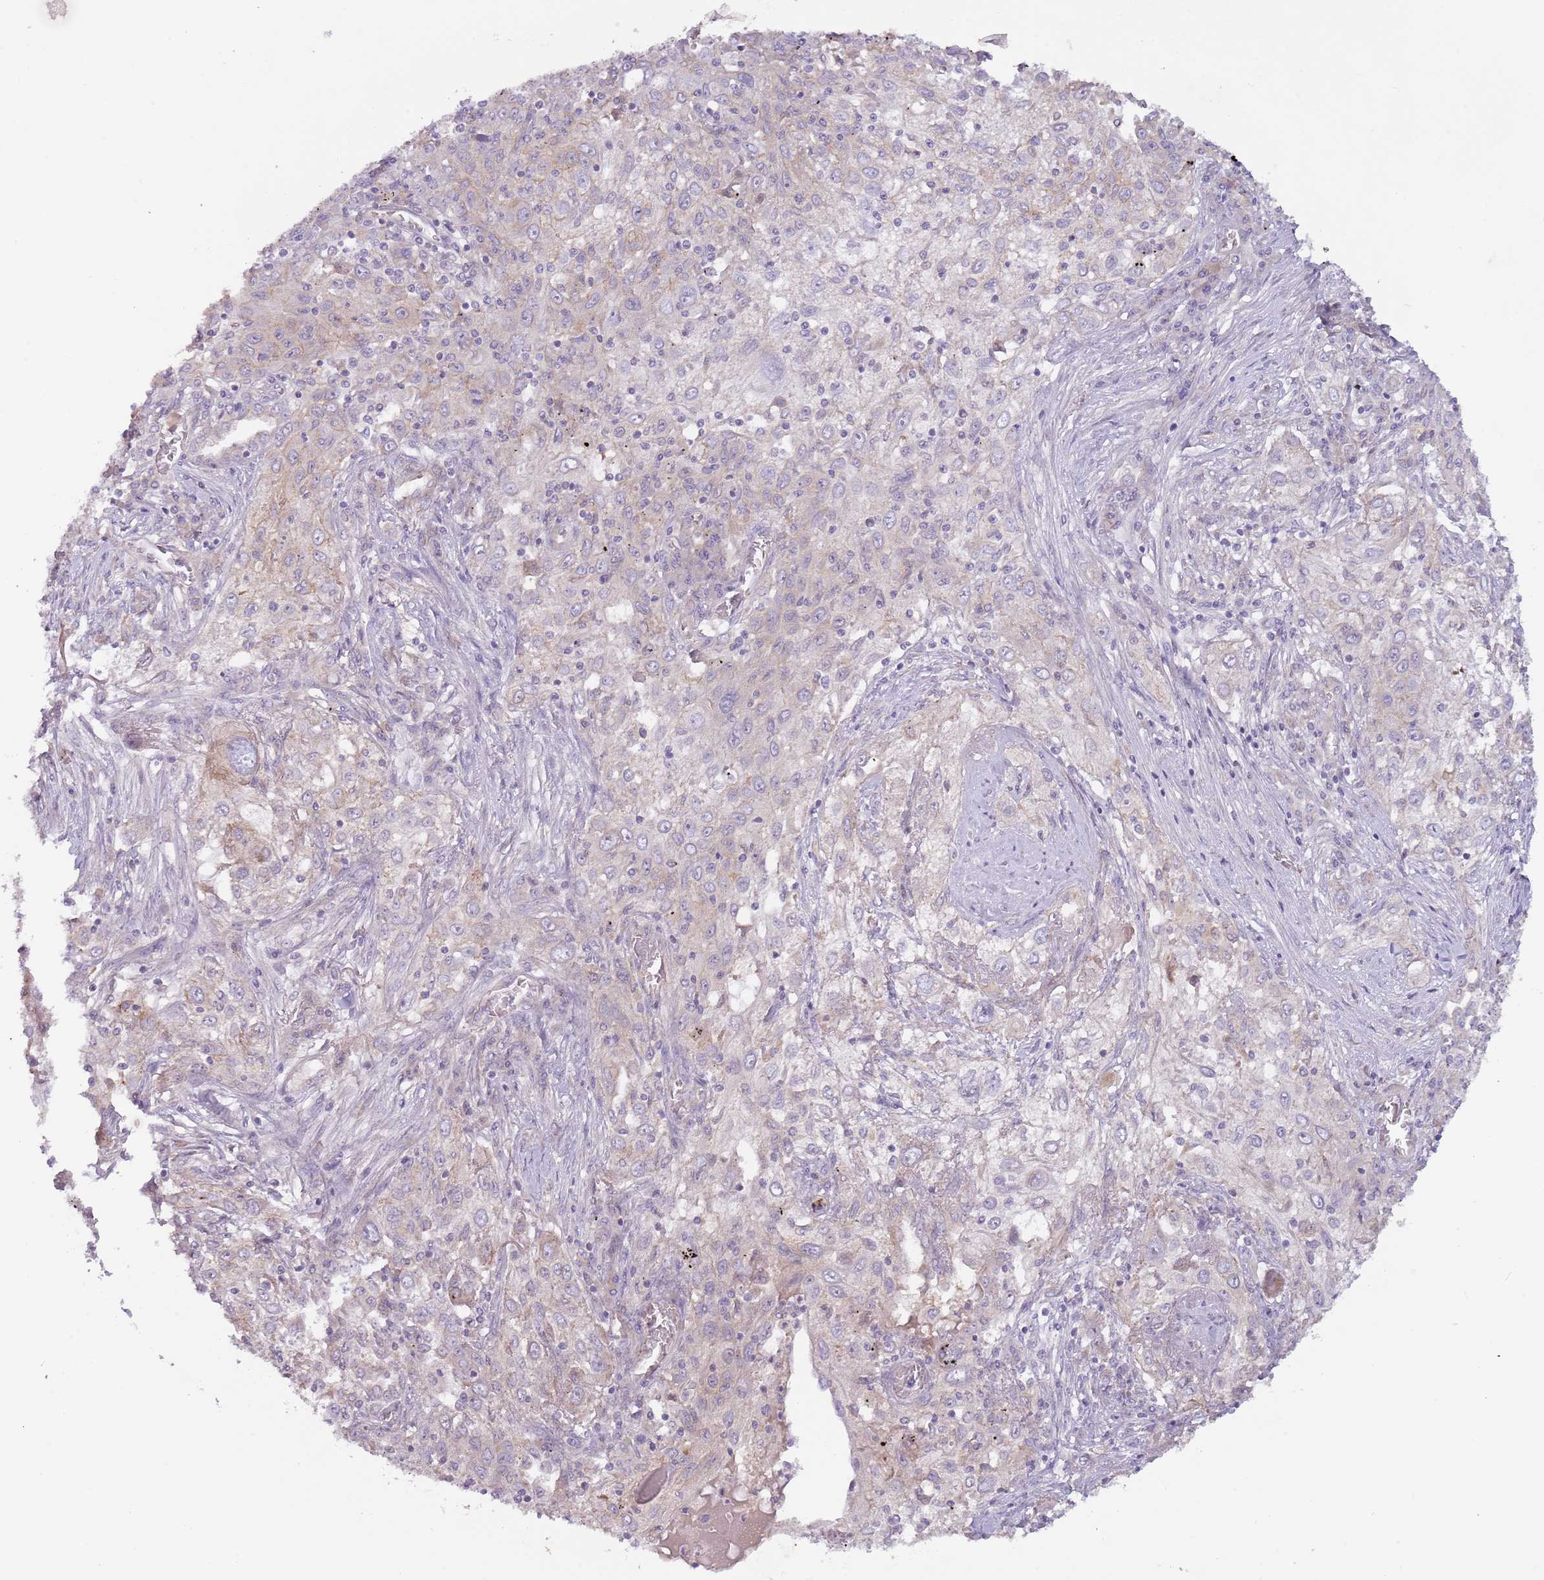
{"staining": {"intensity": "weak", "quantity": "<25%", "location": "cytoplasmic/membranous"}, "tissue": "lung cancer", "cell_type": "Tumor cells", "image_type": "cancer", "snomed": [{"axis": "morphology", "description": "Squamous cell carcinoma, NOS"}, {"axis": "topography", "description": "Lung"}], "caption": "The immunohistochemistry photomicrograph has no significant expression in tumor cells of squamous cell carcinoma (lung) tissue.", "gene": "MRO", "patient": {"sex": "female", "age": 69}}